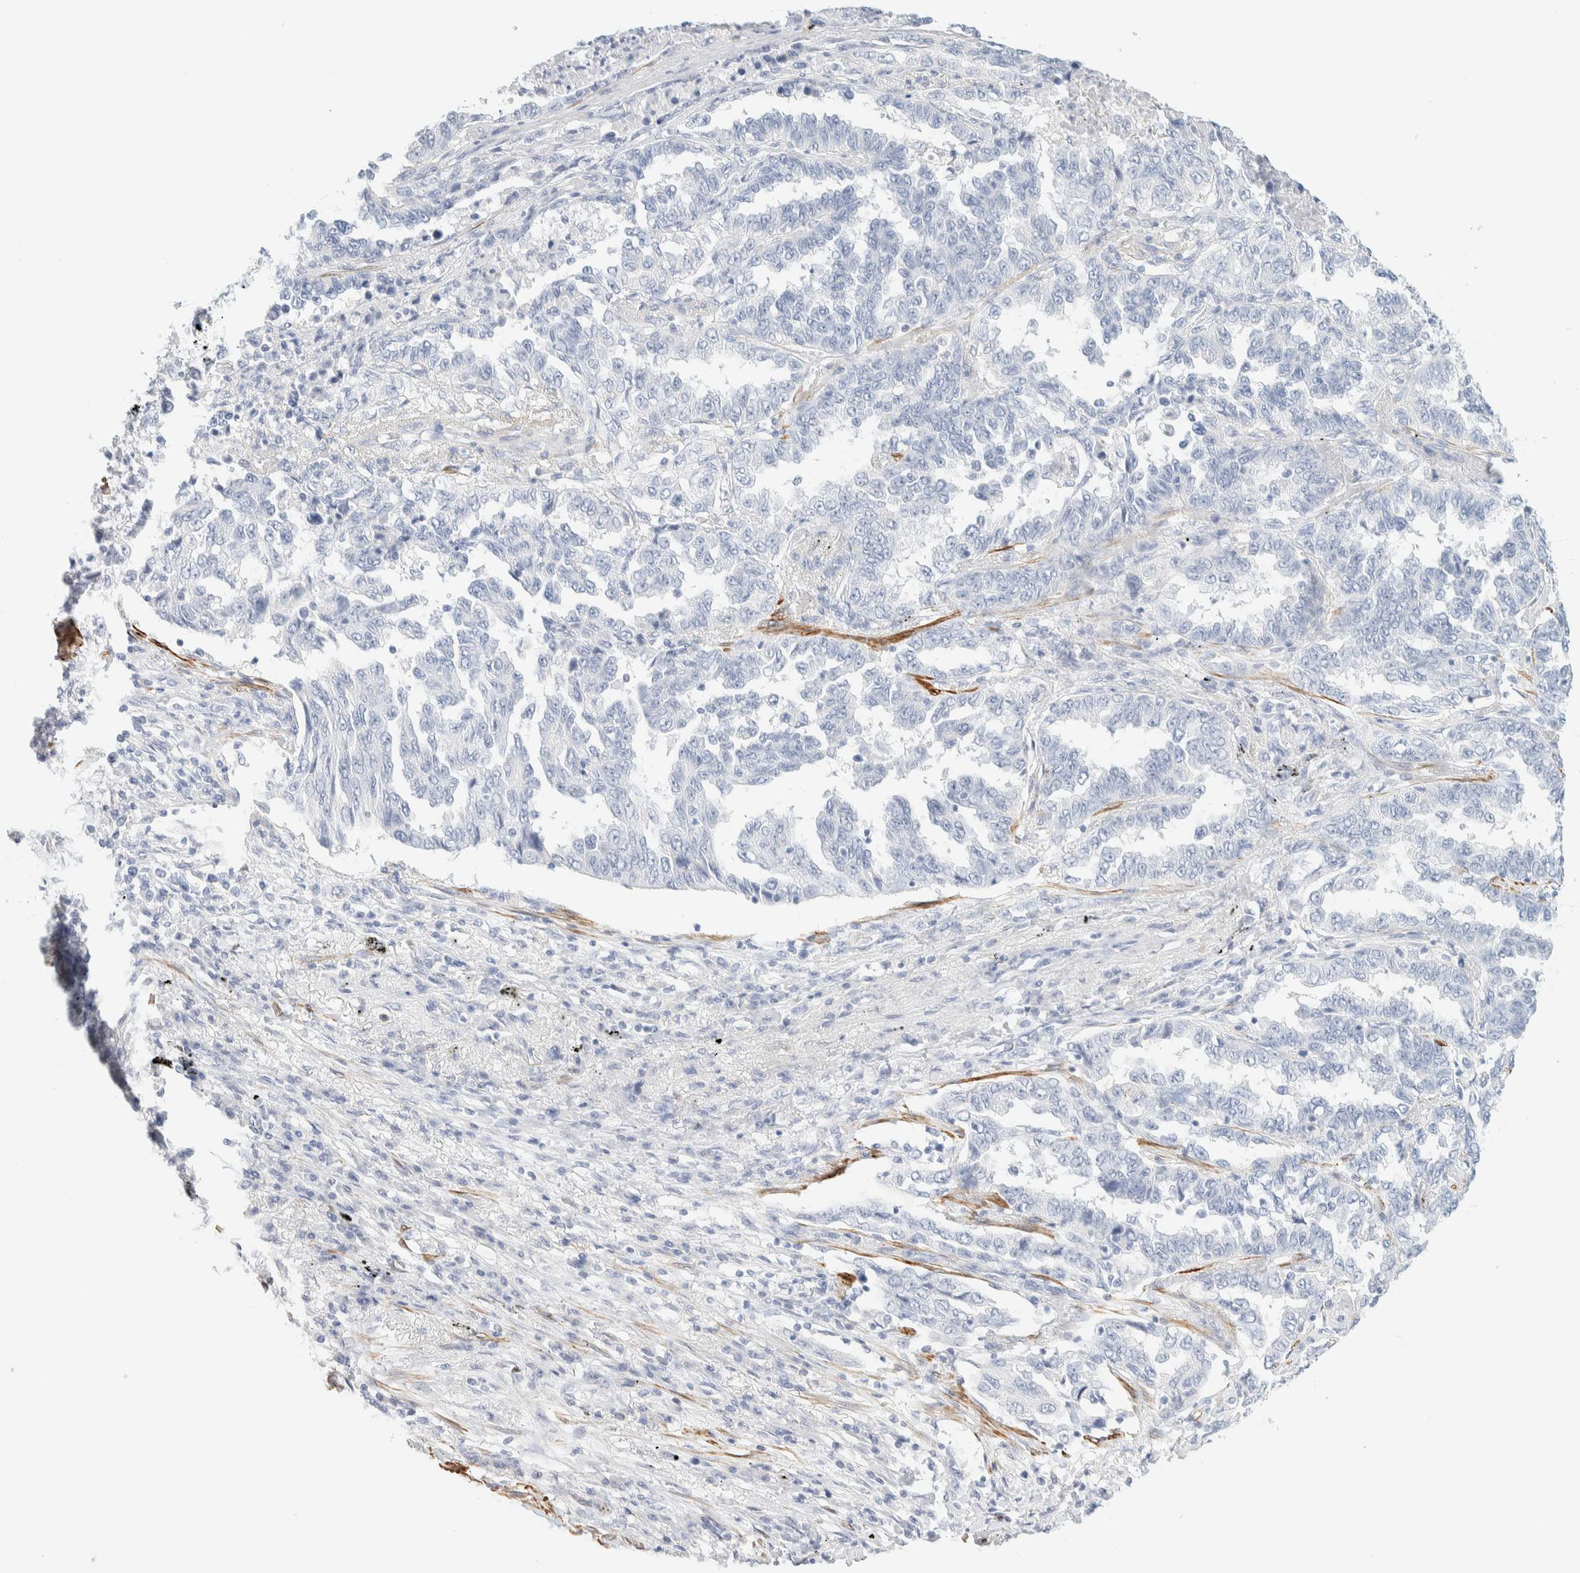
{"staining": {"intensity": "negative", "quantity": "none", "location": "none"}, "tissue": "lung cancer", "cell_type": "Tumor cells", "image_type": "cancer", "snomed": [{"axis": "morphology", "description": "Adenocarcinoma, NOS"}, {"axis": "topography", "description": "Lung"}], "caption": "Tumor cells are negative for protein expression in human lung cancer.", "gene": "AFMID", "patient": {"sex": "female", "age": 51}}